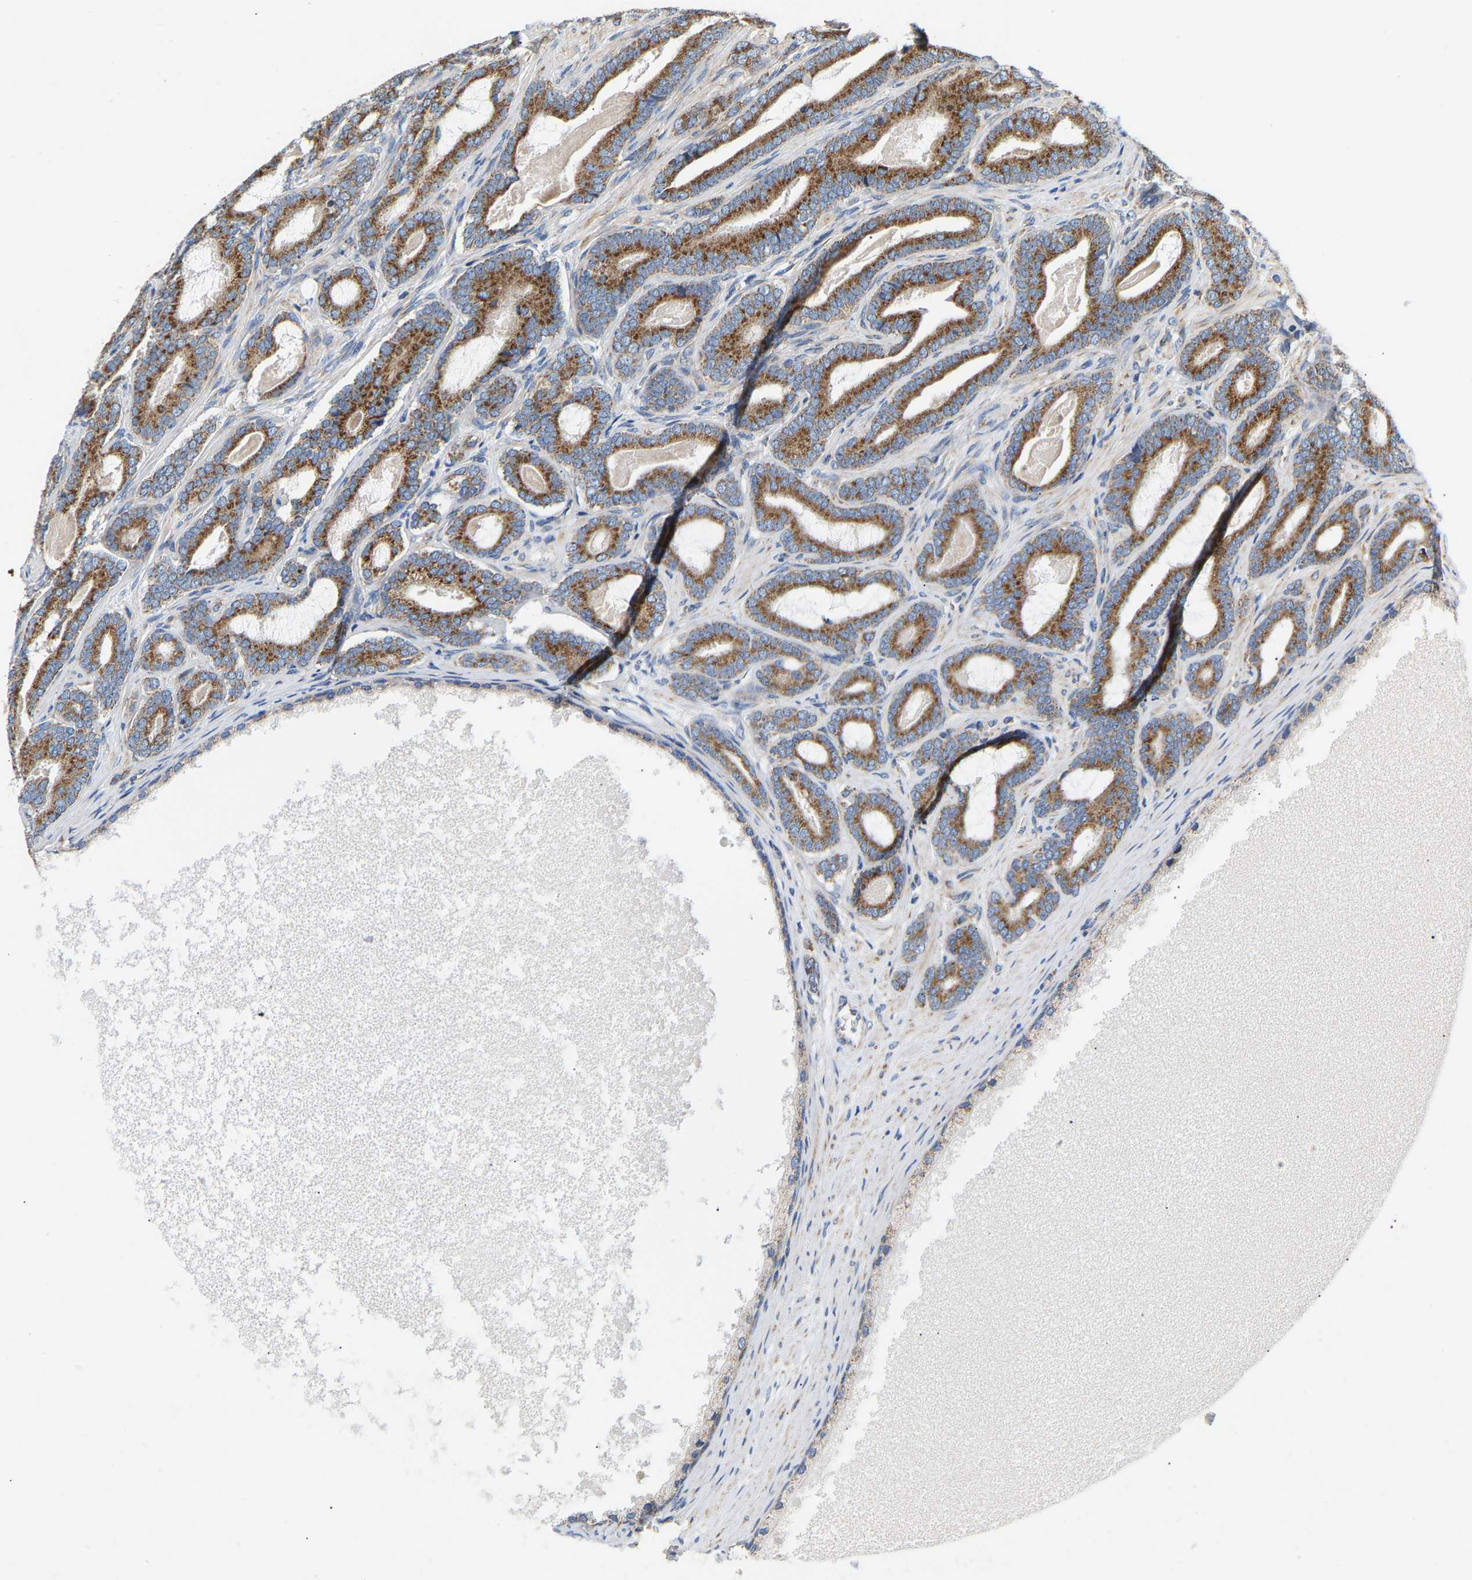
{"staining": {"intensity": "strong", "quantity": "25%-75%", "location": "cytoplasmic/membranous"}, "tissue": "prostate cancer", "cell_type": "Tumor cells", "image_type": "cancer", "snomed": [{"axis": "morphology", "description": "Adenocarcinoma, High grade"}, {"axis": "topography", "description": "Prostate"}], "caption": "High-magnification brightfield microscopy of prostate cancer stained with DAB (3,3'-diaminobenzidine) (brown) and counterstained with hematoxylin (blue). tumor cells exhibit strong cytoplasmic/membranous positivity is seen in about25%-75% of cells. The protein is shown in brown color, while the nuclei are stained blue.", "gene": "TMEM168", "patient": {"sex": "male", "age": 60}}